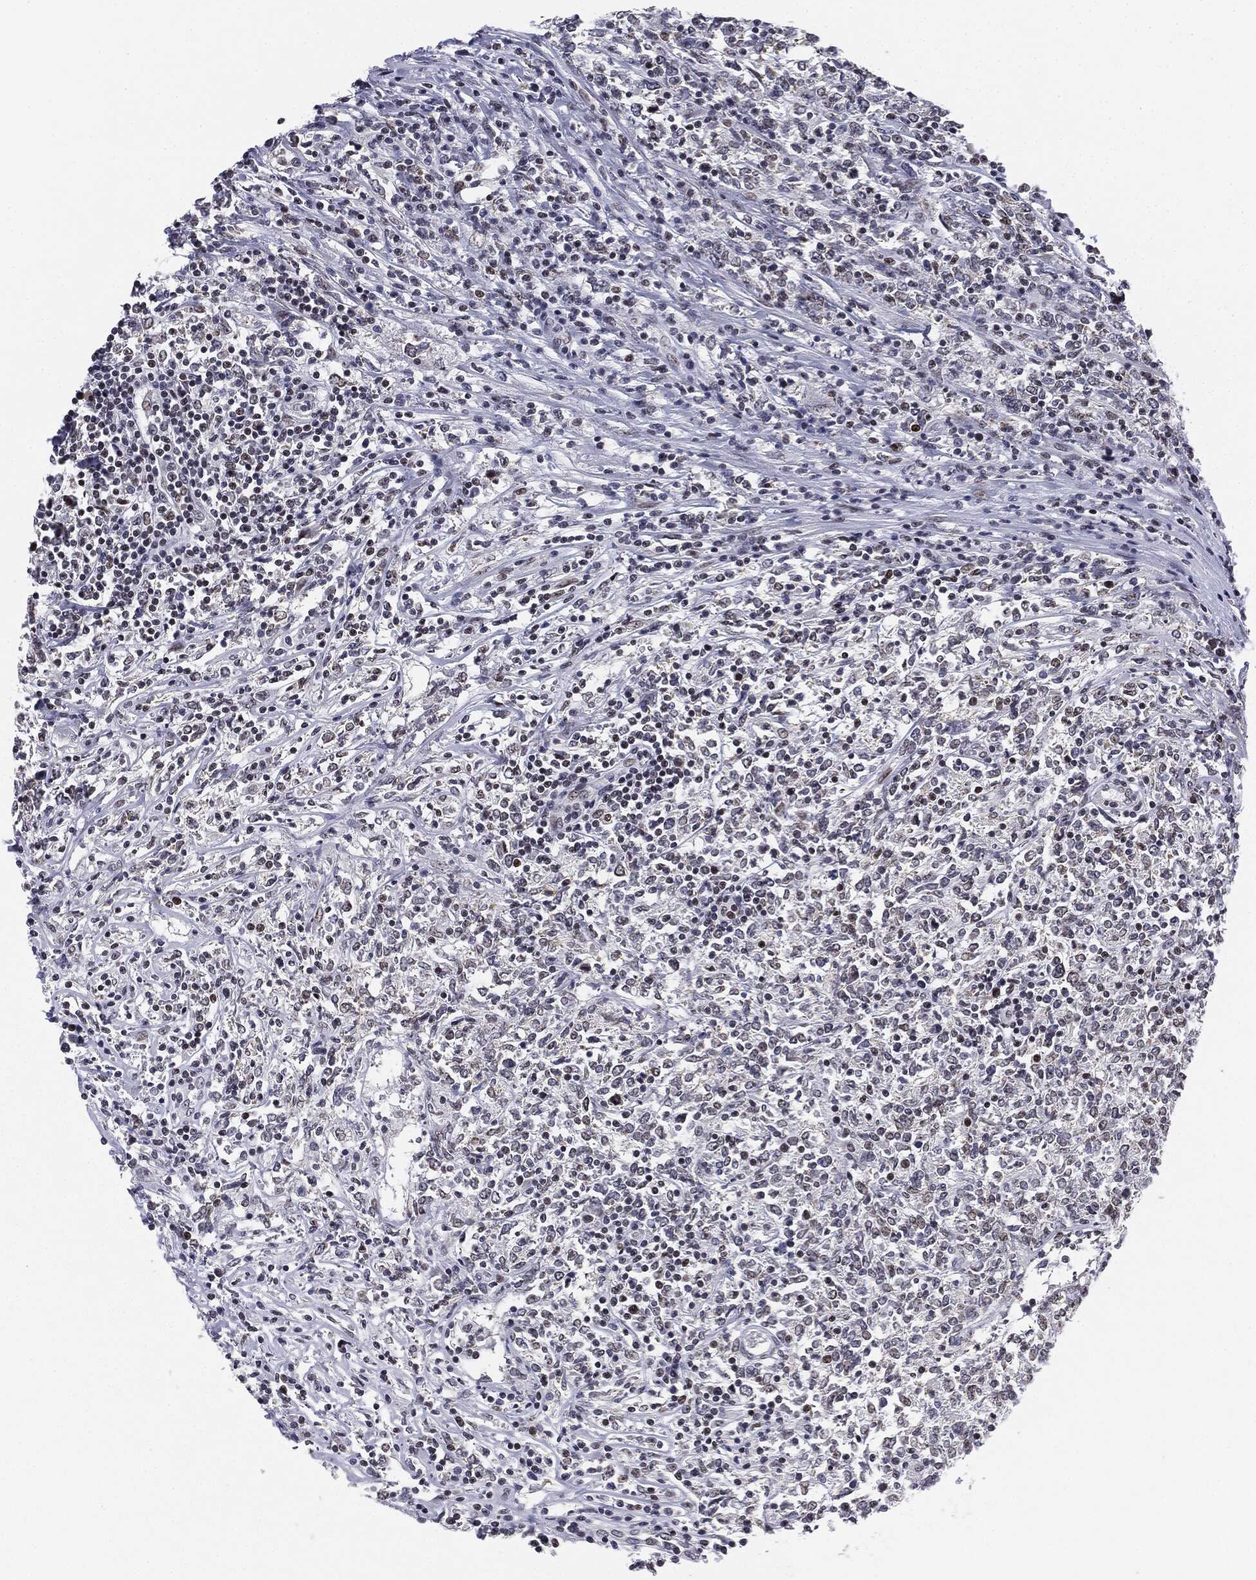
{"staining": {"intensity": "negative", "quantity": "none", "location": "none"}, "tissue": "lymphoma", "cell_type": "Tumor cells", "image_type": "cancer", "snomed": [{"axis": "morphology", "description": "Malignant lymphoma, non-Hodgkin's type, High grade"}, {"axis": "topography", "description": "Lymph node"}], "caption": "Immunohistochemical staining of human lymphoma exhibits no significant expression in tumor cells.", "gene": "MDC1", "patient": {"sex": "female", "age": 84}}